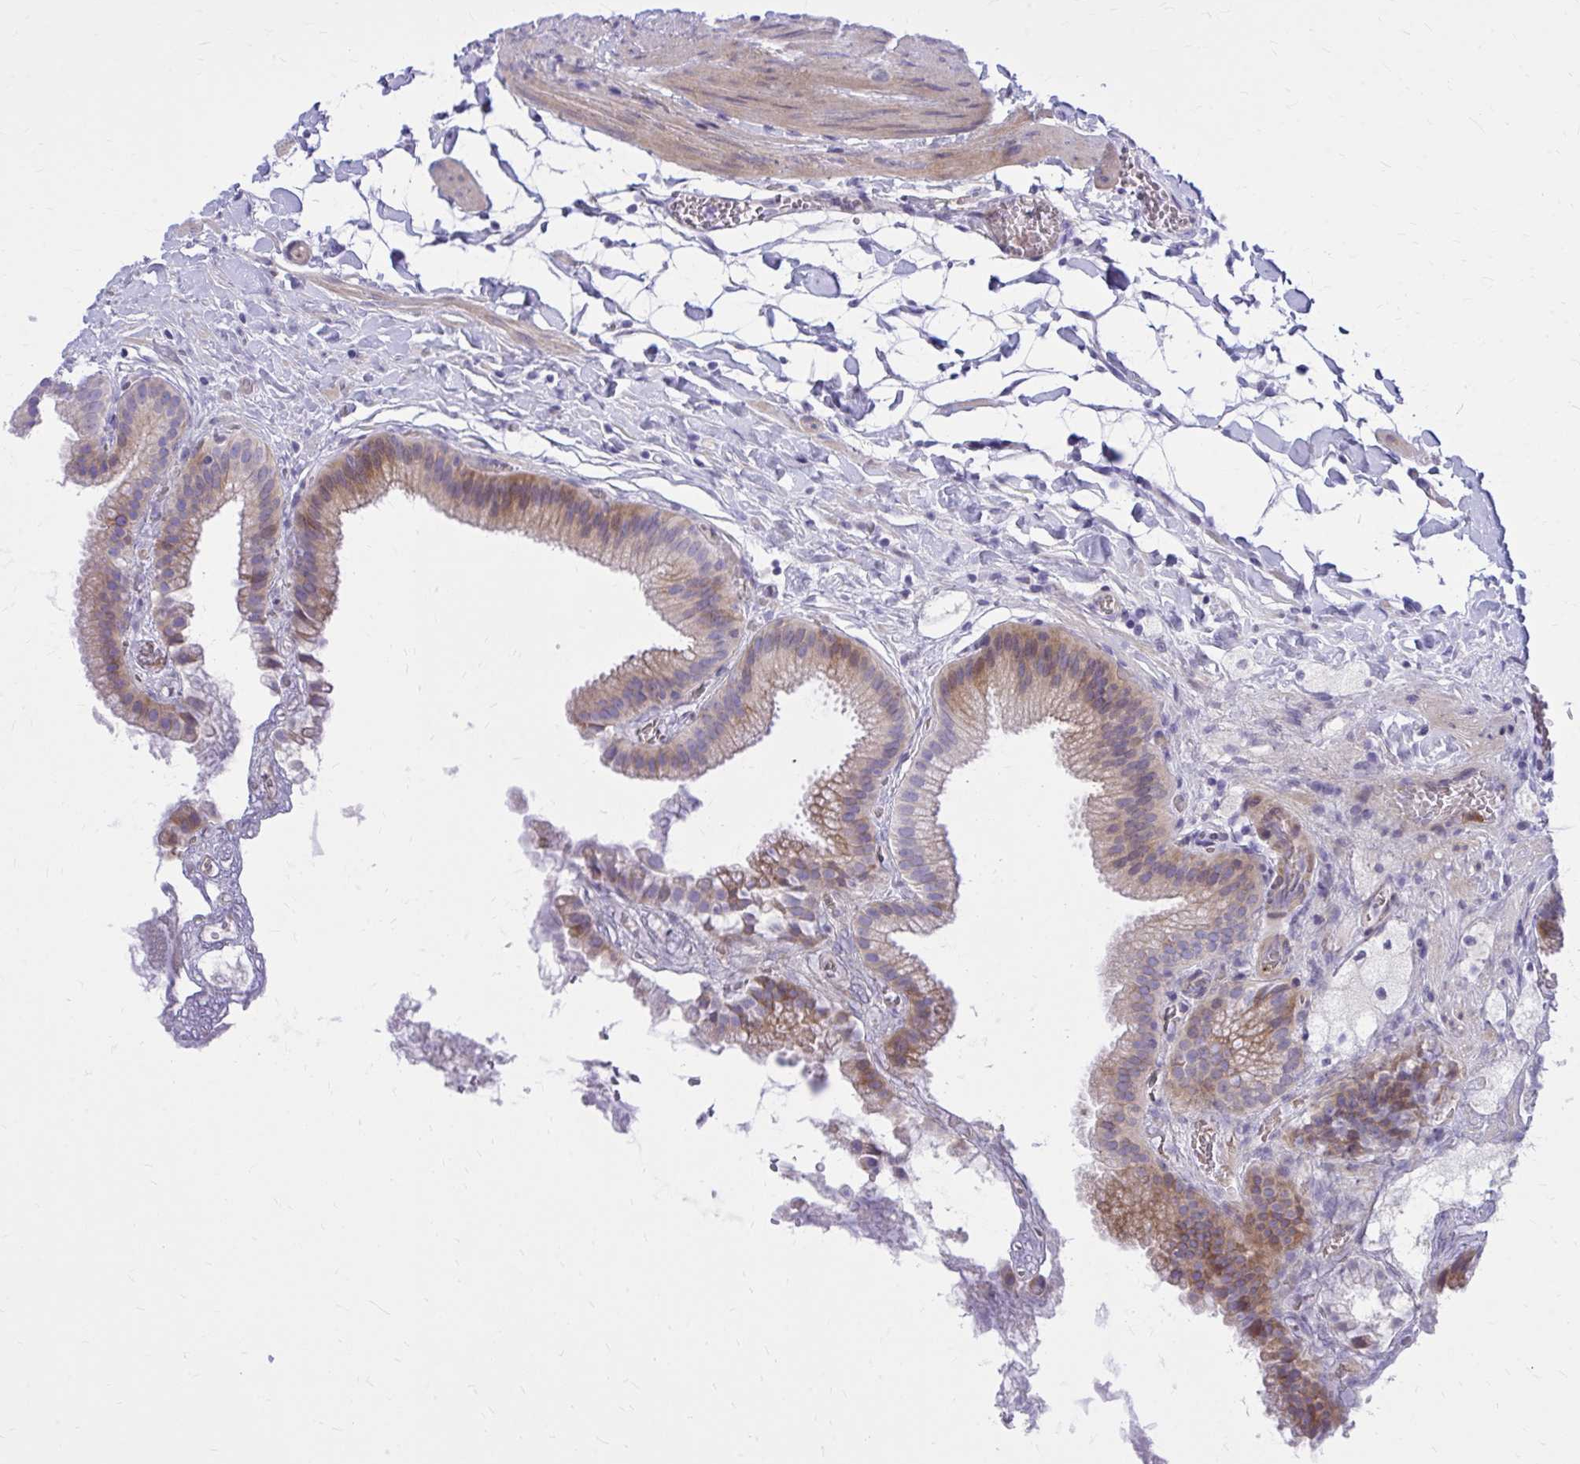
{"staining": {"intensity": "weak", "quantity": ">75%", "location": "cytoplasmic/membranous"}, "tissue": "gallbladder", "cell_type": "Glandular cells", "image_type": "normal", "snomed": [{"axis": "morphology", "description": "Normal tissue, NOS"}, {"axis": "topography", "description": "Gallbladder"}], "caption": "Gallbladder stained for a protein (brown) reveals weak cytoplasmic/membranous positive positivity in about >75% of glandular cells.", "gene": "ADAMTSL1", "patient": {"sex": "female", "age": 63}}